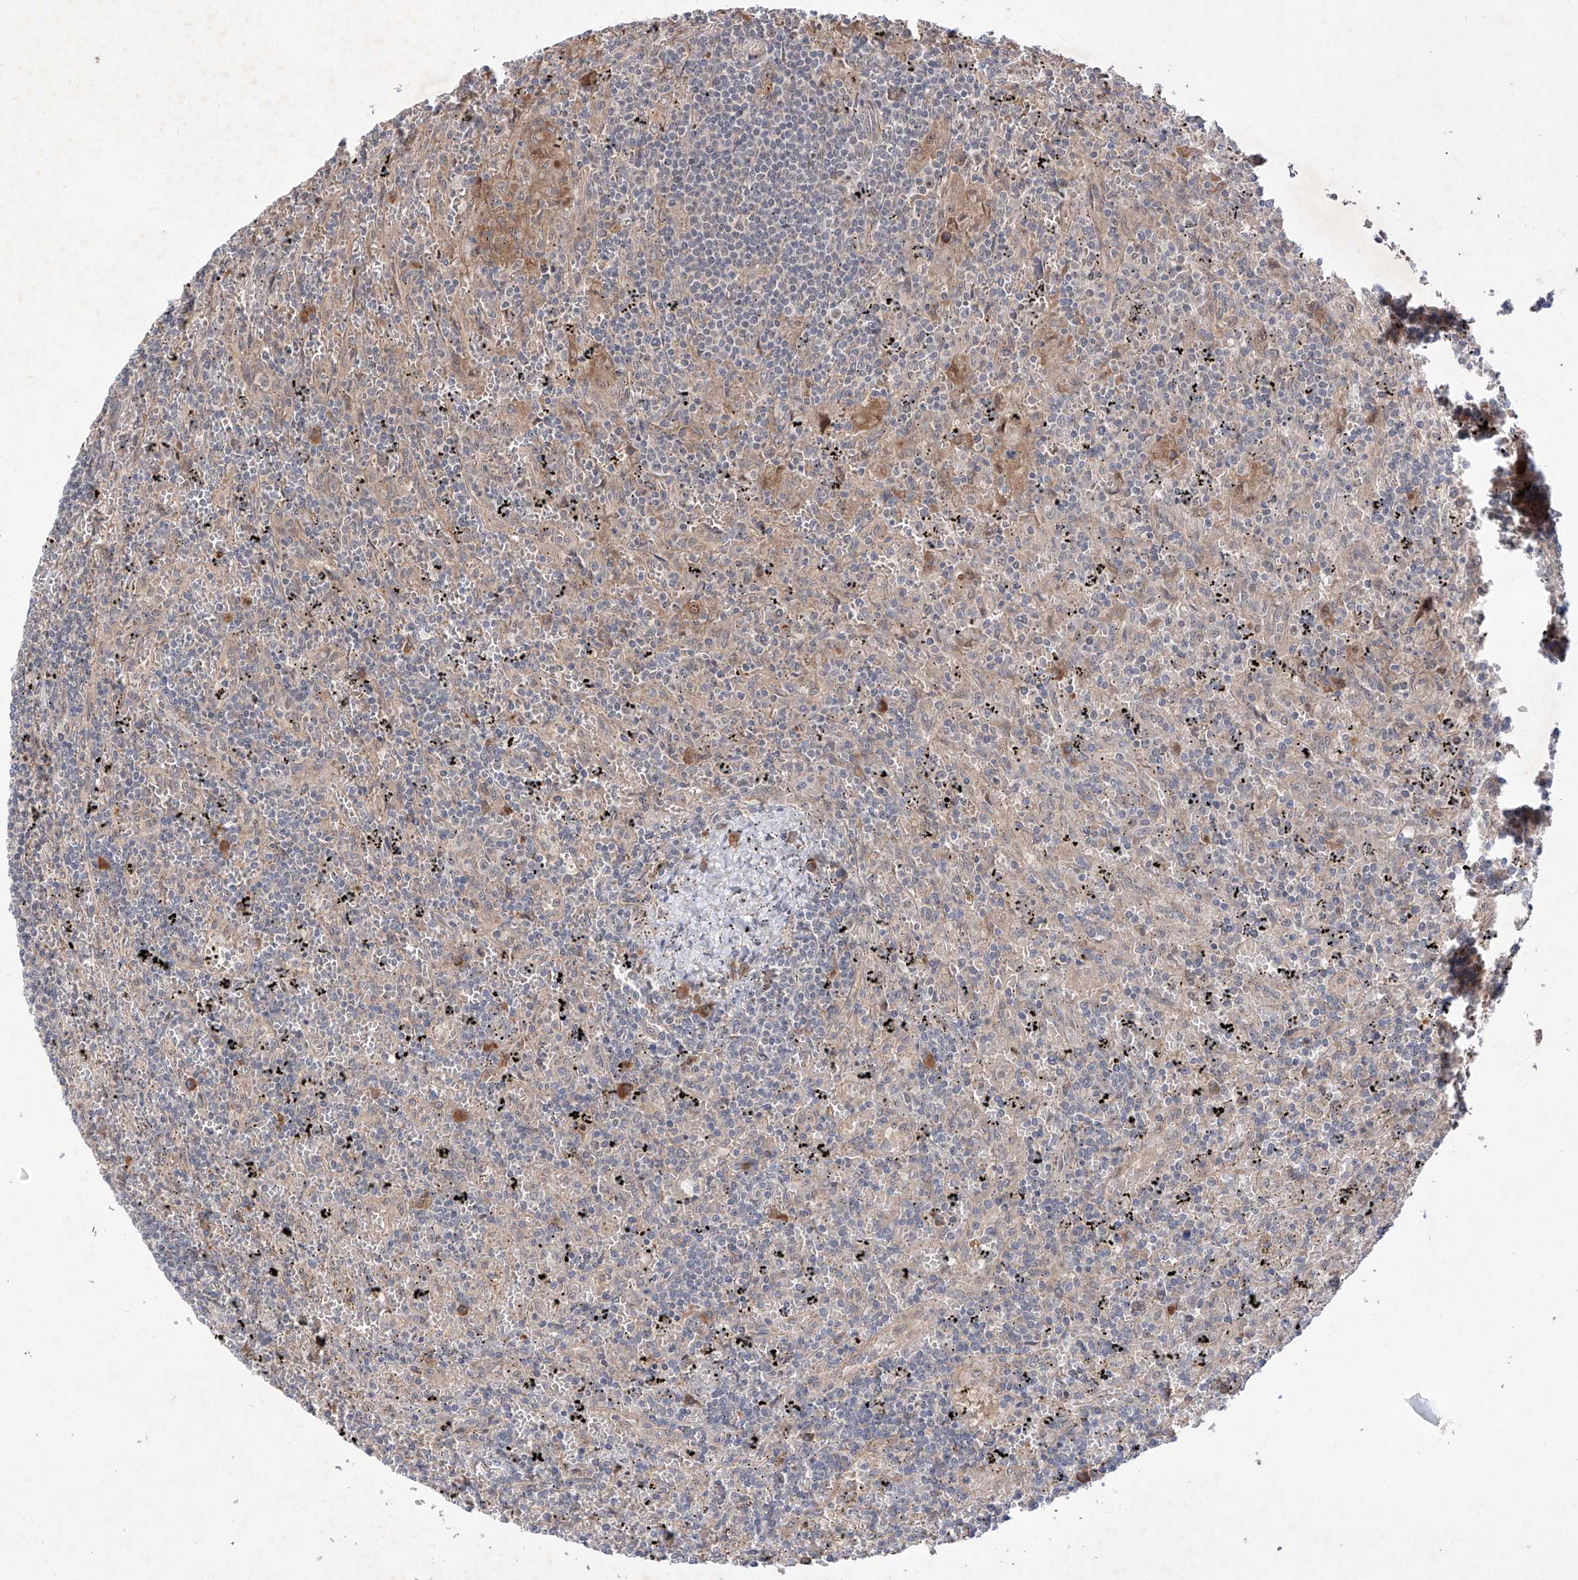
{"staining": {"intensity": "negative", "quantity": "none", "location": "none"}, "tissue": "lymphoma", "cell_type": "Tumor cells", "image_type": "cancer", "snomed": [{"axis": "morphology", "description": "Malignant lymphoma, non-Hodgkin's type, Low grade"}, {"axis": "topography", "description": "Spleen"}], "caption": "IHC micrograph of neoplastic tissue: human malignant lymphoma, non-Hodgkin's type (low-grade) stained with DAB (3,3'-diaminobenzidine) shows no significant protein staining in tumor cells. (DAB immunohistochemistry, high magnification).", "gene": "FAM135A", "patient": {"sex": "male", "age": 76}}